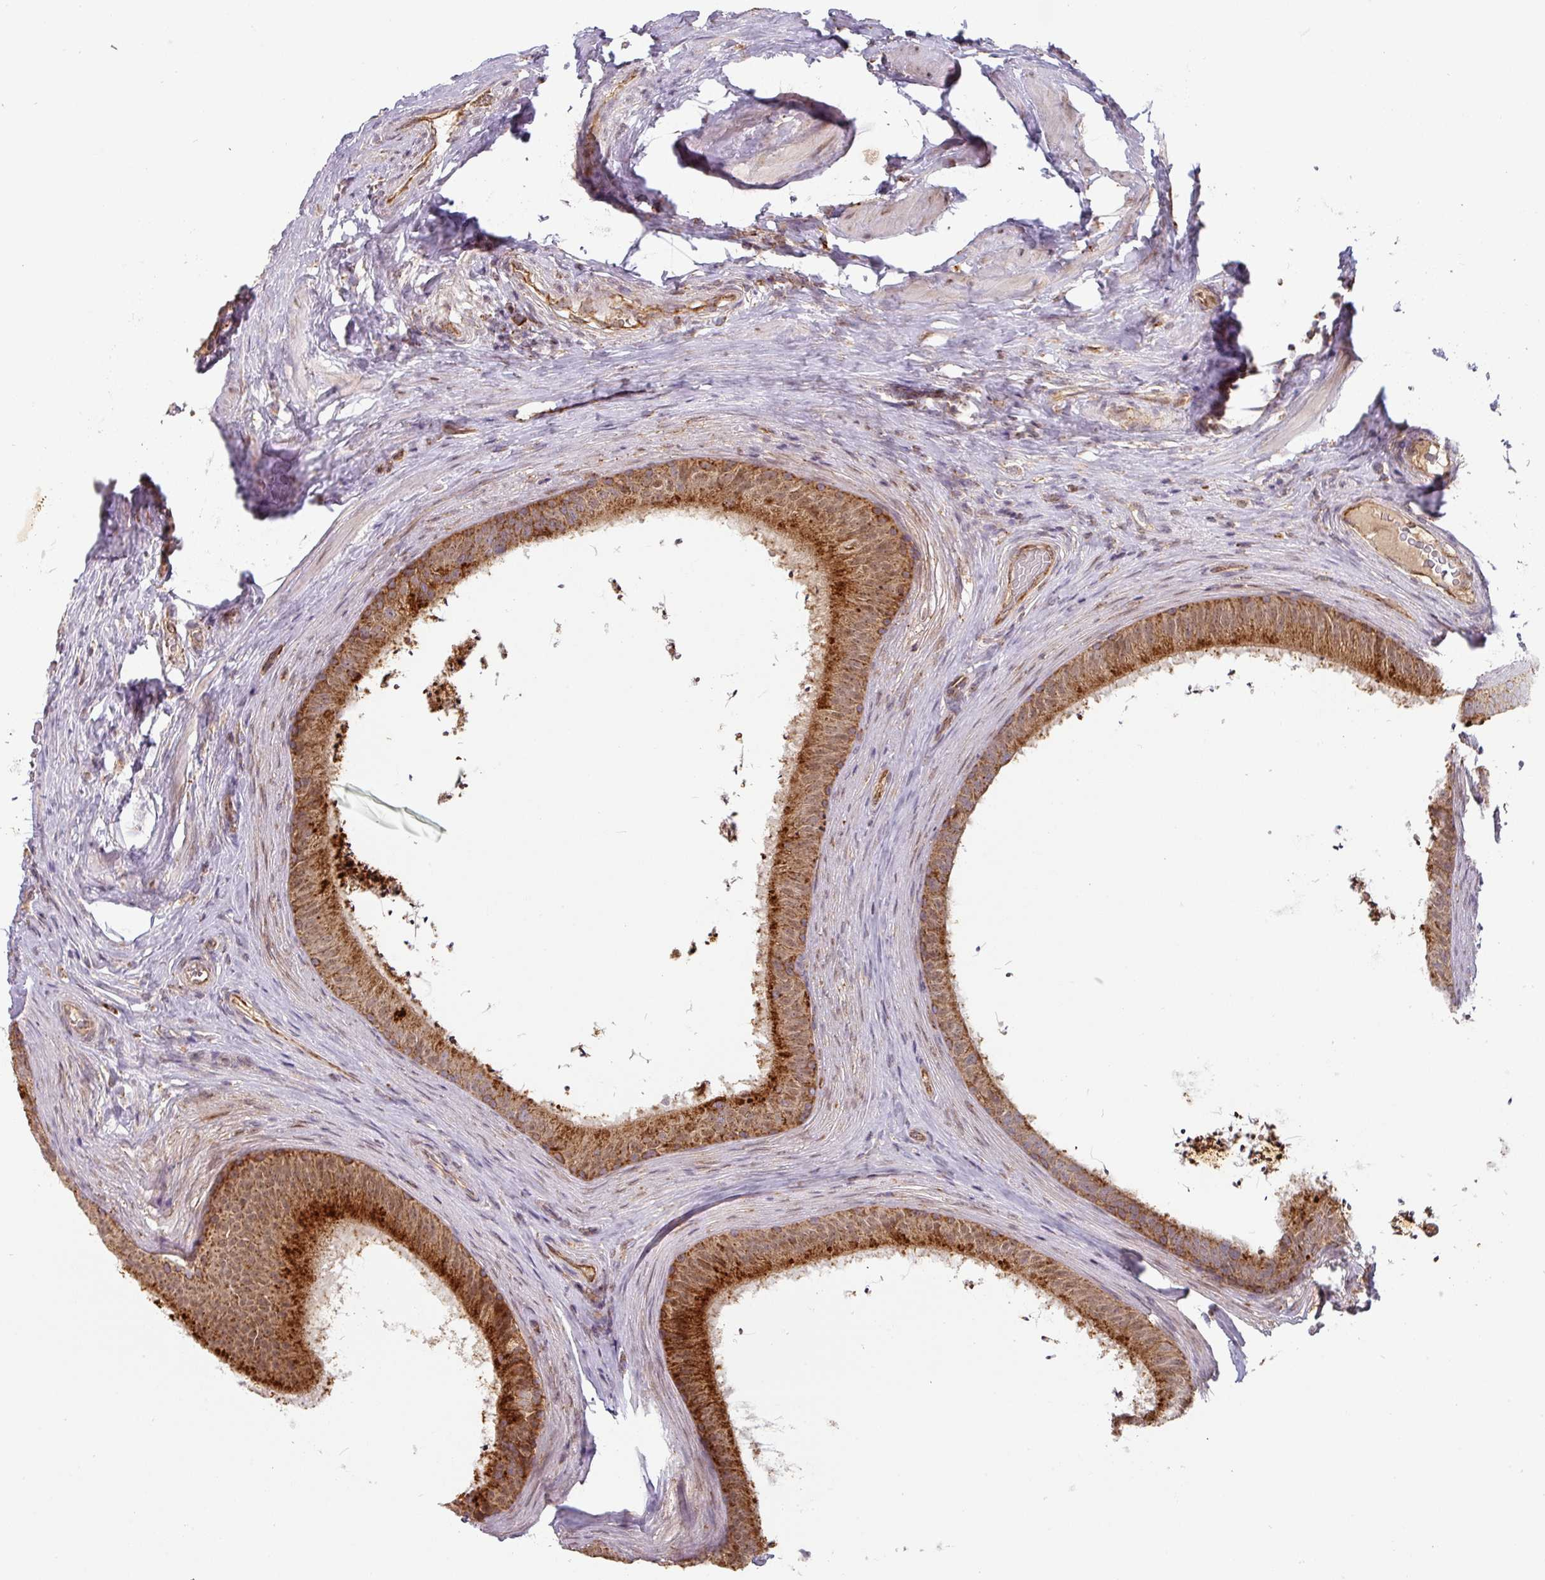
{"staining": {"intensity": "strong", "quantity": ">75%", "location": "cytoplasmic/membranous"}, "tissue": "epididymis", "cell_type": "Glandular cells", "image_type": "normal", "snomed": [{"axis": "morphology", "description": "Normal tissue, NOS"}, {"axis": "topography", "description": "Testis"}, {"axis": "topography", "description": "Epididymis"}], "caption": "Strong cytoplasmic/membranous protein staining is present in about >75% of glandular cells in epididymis.", "gene": "MRPS16", "patient": {"sex": "male", "age": 41}}